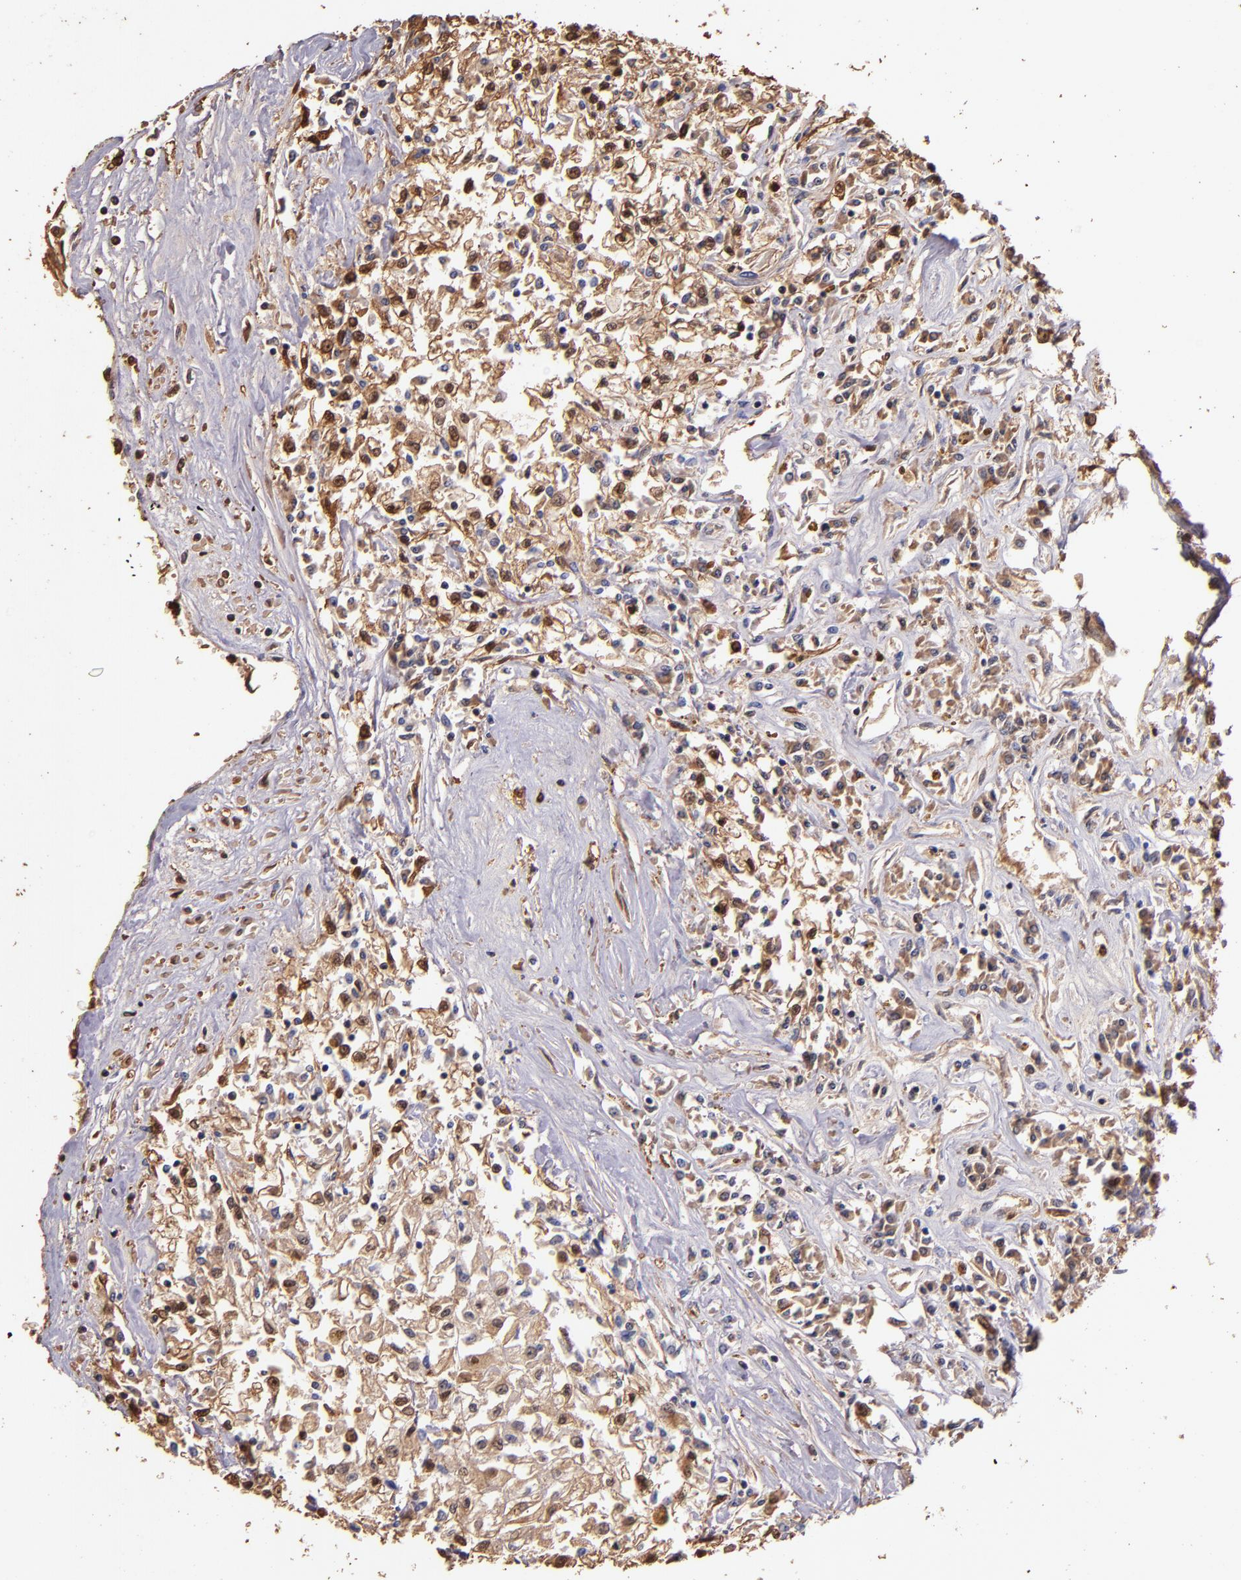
{"staining": {"intensity": "moderate", "quantity": ">75%", "location": "cytoplasmic/membranous"}, "tissue": "renal cancer", "cell_type": "Tumor cells", "image_type": "cancer", "snomed": [{"axis": "morphology", "description": "Adenocarcinoma, NOS"}, {"axis": "topography", "description": "Kidney"}], "caption": "Protein positivity by IHC exhibits moderate cytoplasmic/membranous staining in approximately >75% of tumor cells in renal cancer (adenocarcinoma).", "gene": "S100A6", "patient": {"sex": "male", "age": 78}}